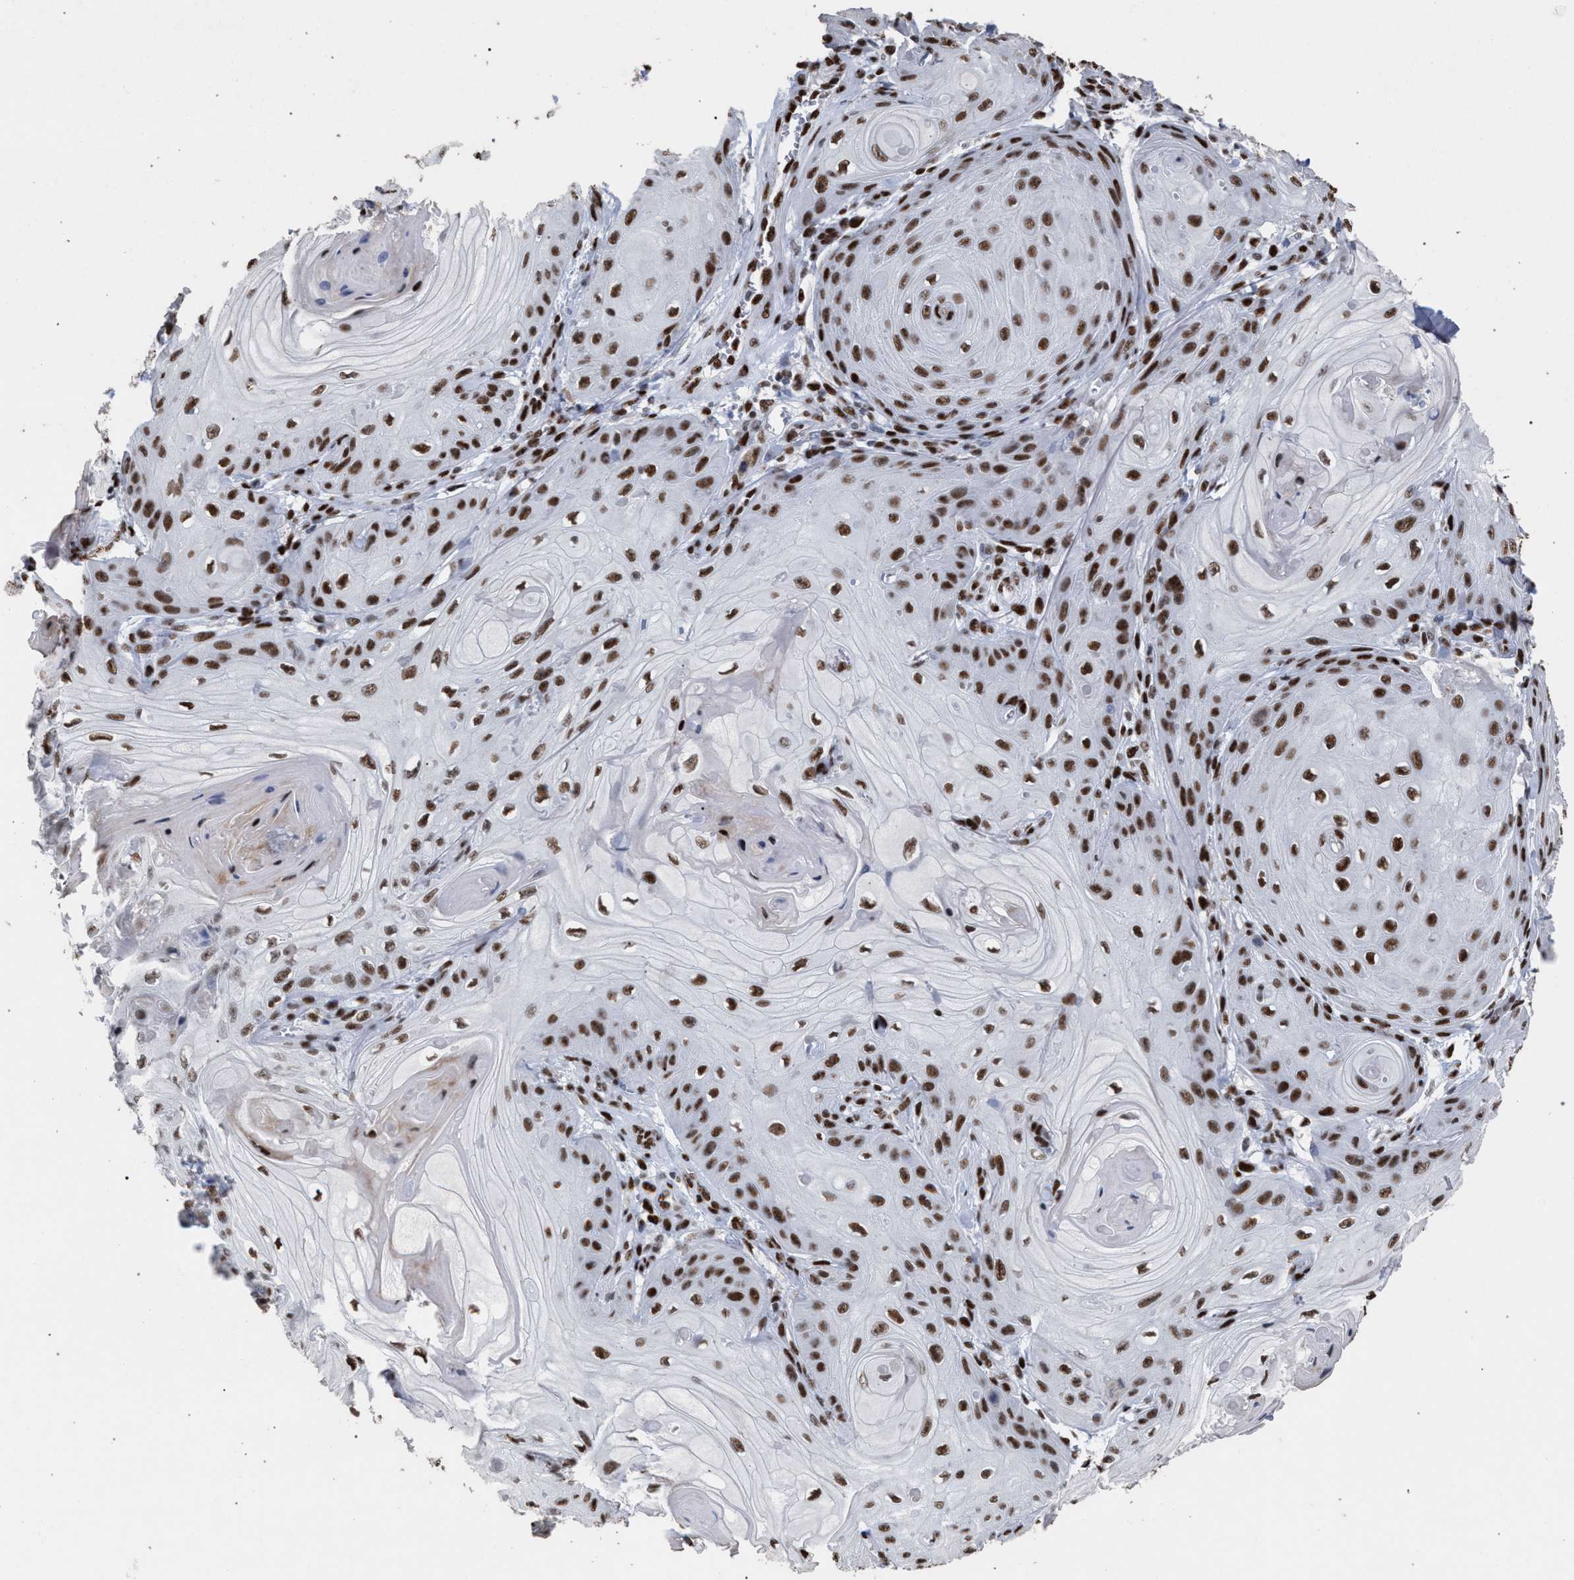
{"staining": {"intensity": "strong", "quantity": ">75%", "location": "nuclear"}, "tissue": "skin cancer", "cell_type": "Tumor cells", "image_type": "cancer", "snomed": [{"axis": "morphology", "description": "Squamous cell carcinoma, NOS"}, {"axis": "topography", "description": "Skin"}], "caption": "This is a histology image of immunohistochemistry (IHC) staining of skin cancer (squamous cell carcinoma), which shows strong expression in the nuclear of tumor cells.", "gene": "TP53BP1", "patient": {"sex": "male", "age": 74}}